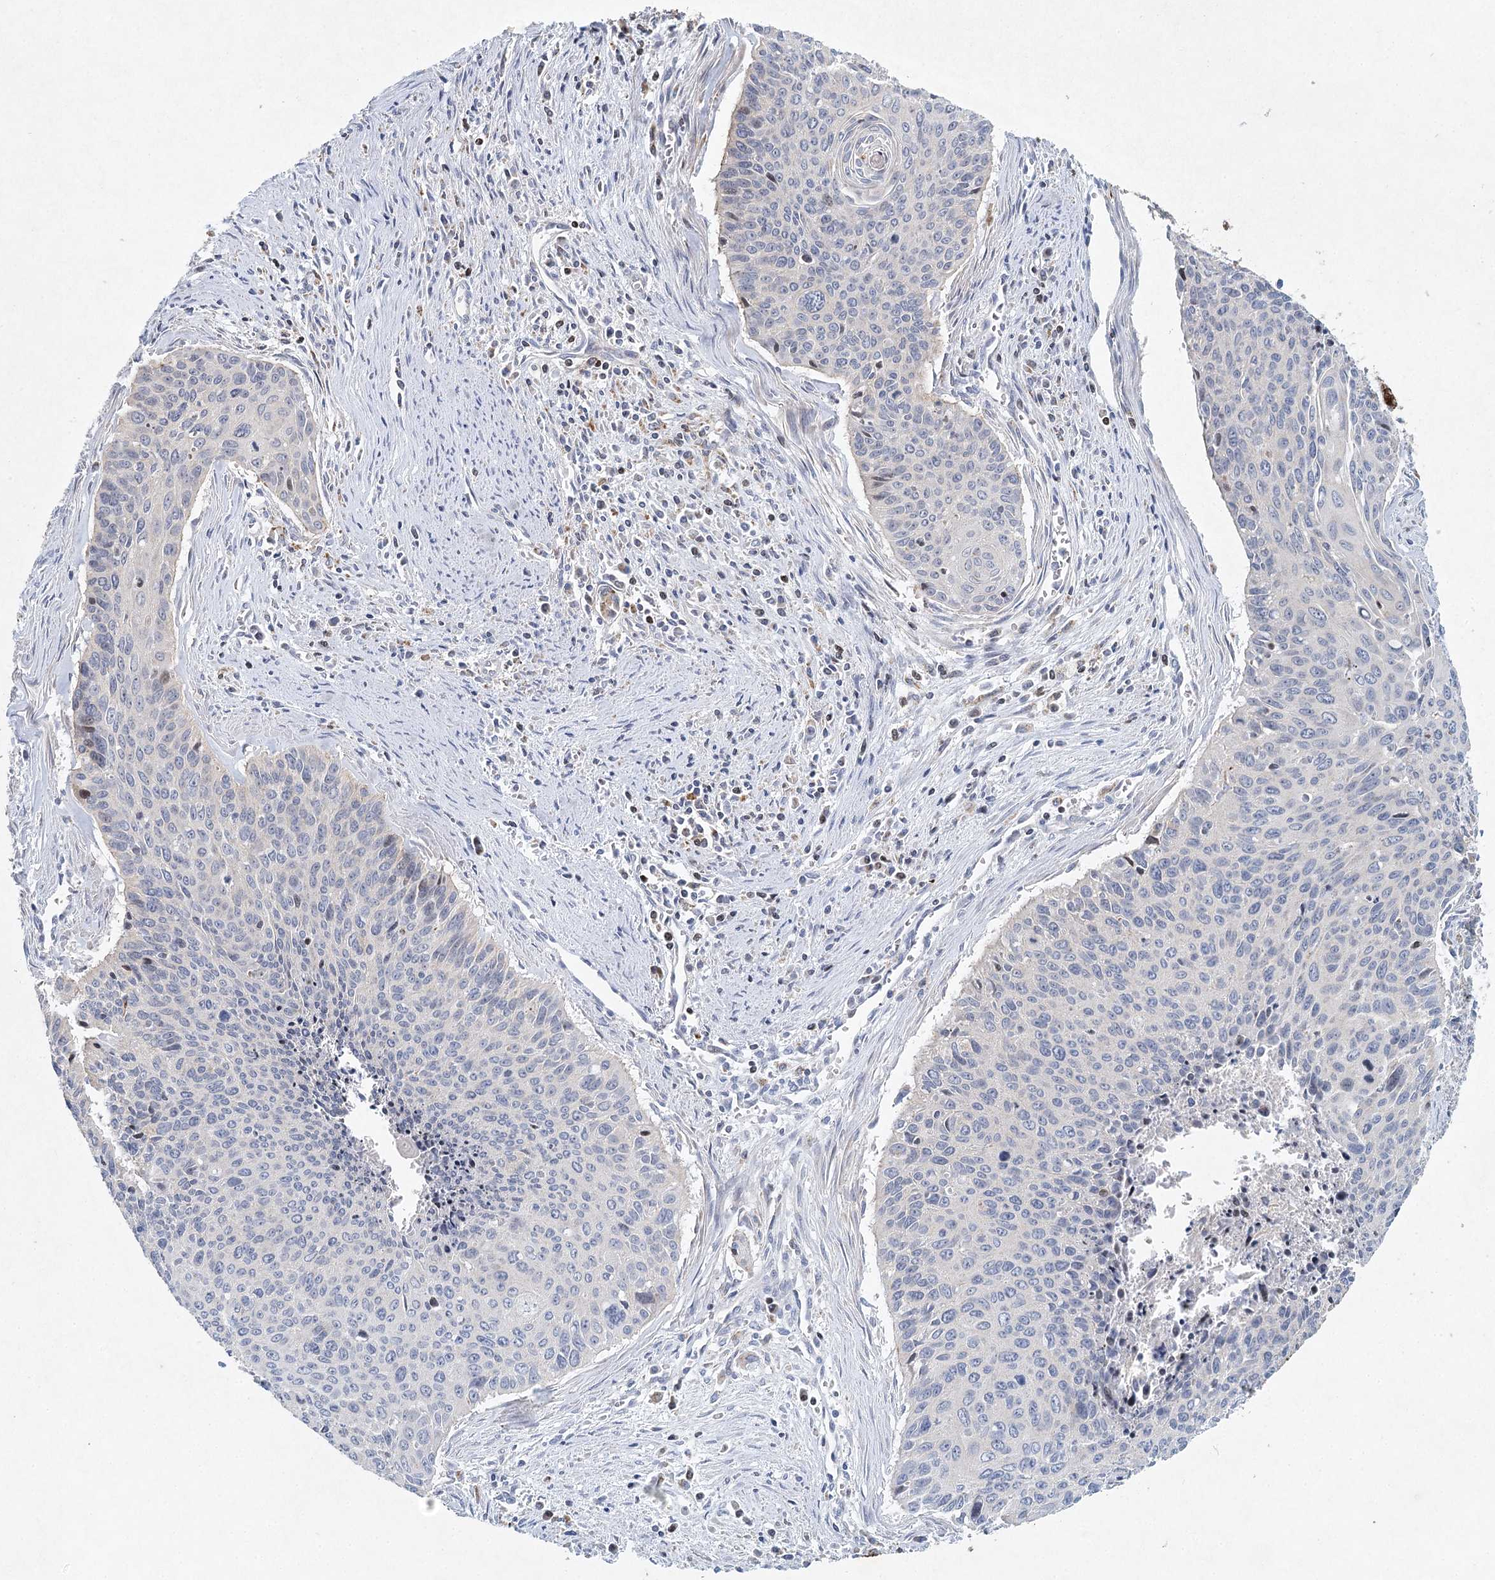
{"staining": {"intensity": "negative", "quantity": "none", "location": "none"}, "tissue": "cervical cancer", "cell_type": "Tumor cells", "image_type": "cancer", "snomed": [{"axis": "morphology", "description": "Squamous cell carcinoma, NOS"}, {"axis": "topography", "description": "Cervix"}], "caption": "Immunohistochemistry histopathology image of neoplastic tissue: cervical squamous cell carcinoma stained with DAB (3,3'-diaminobenzidine) shows no significant protein positivity in tumor cells.", "gene": "XPO6", "patient": {"sex": "female", "age": 55}}